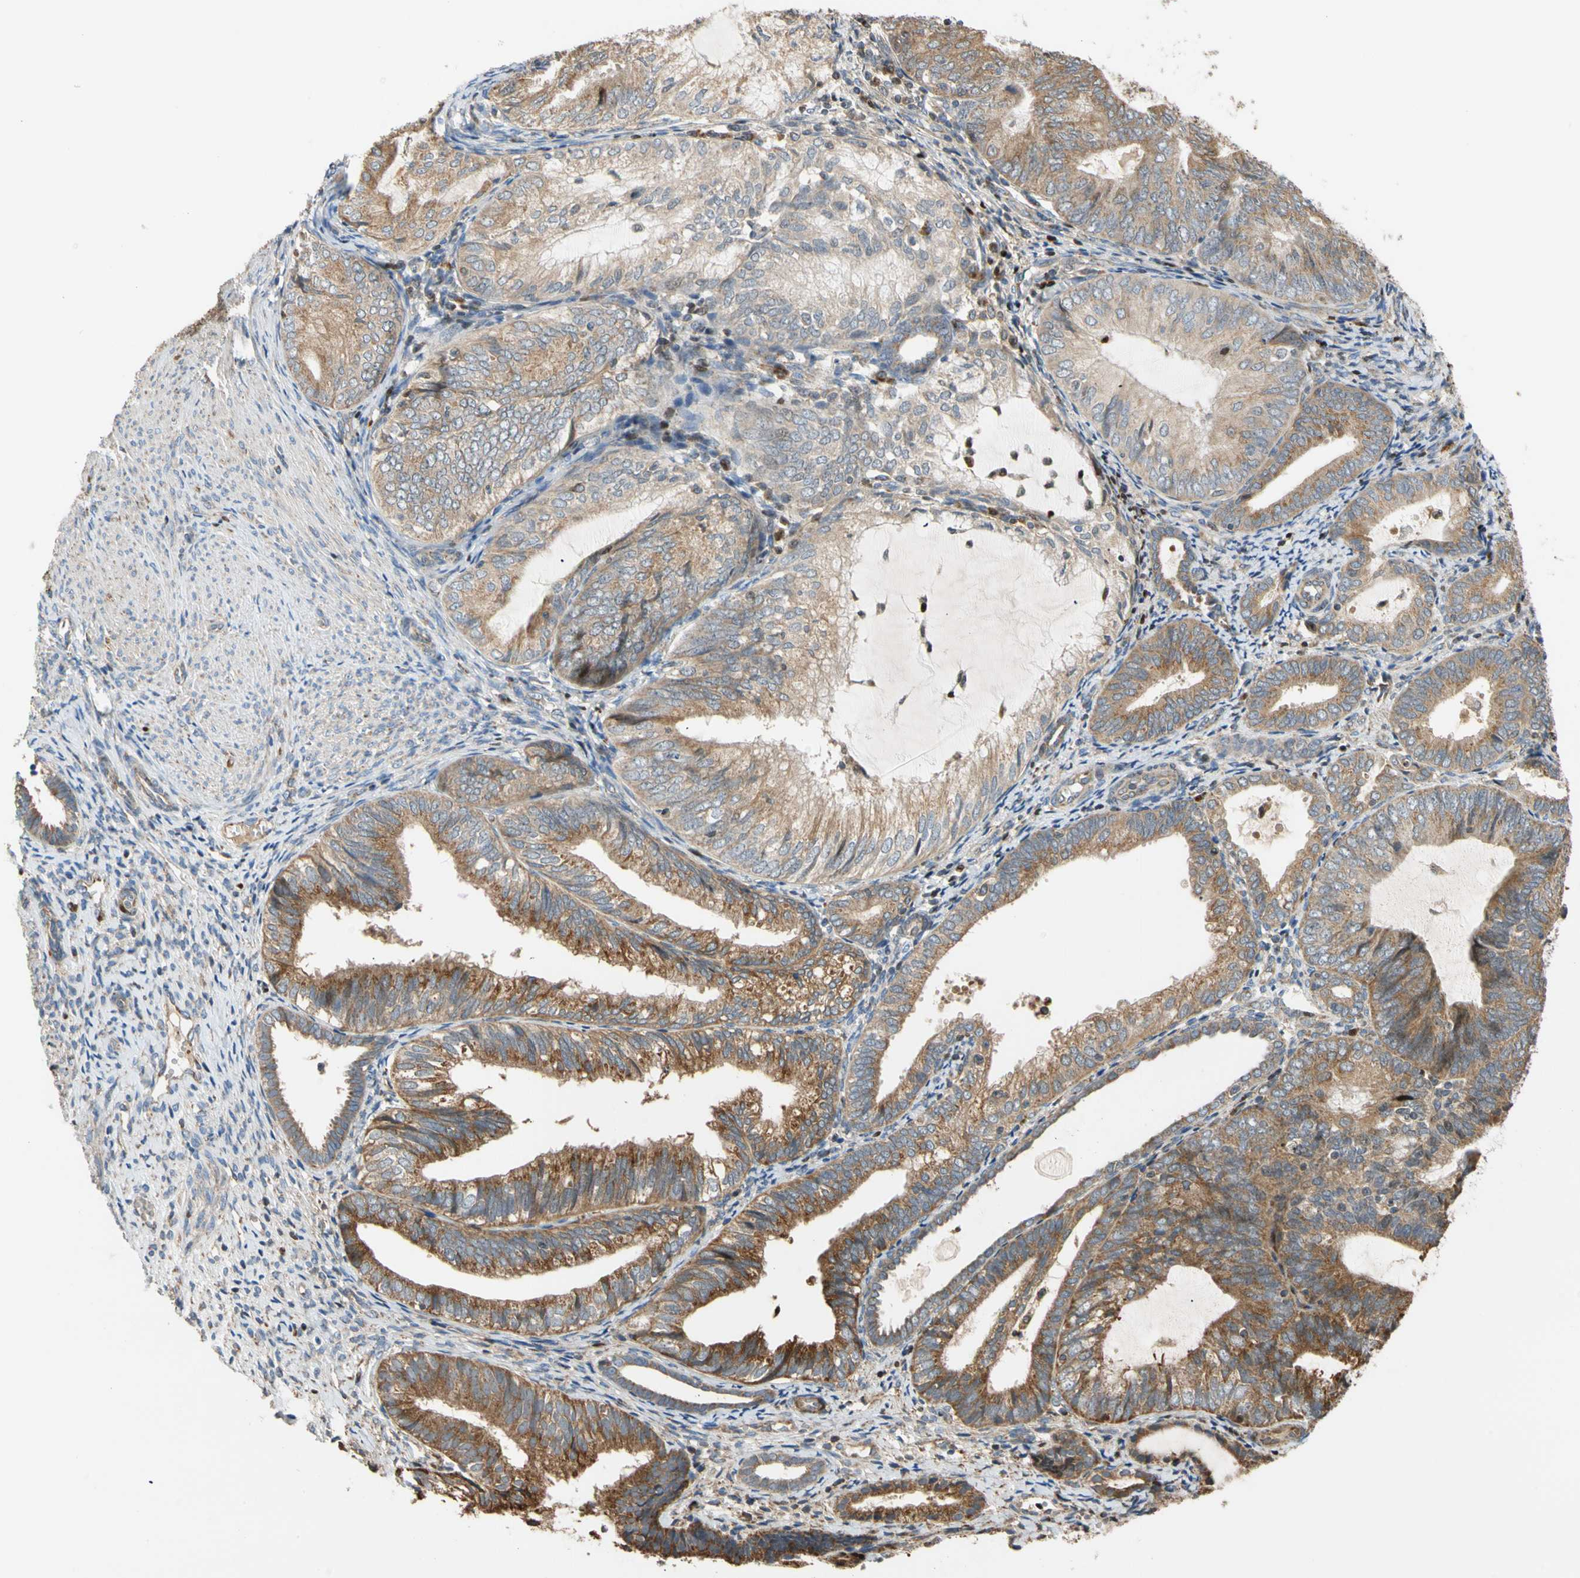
{"staining": {"intensity": "moderate", "quantity": ">75%", "location": "cytoplasmic/membranous"}, "tissue": "endometrial cancer", "cell_type": "Tumor cells", "image_type": "cancer", "snomed": [{"axis": "morphology", "description": "Adenocarcinoma, NOS"}, {"axis": "topography", "description": "Endometrium"}], "caption": "The histopathology image displays staining of adenocarcinoma (endometrial), revealing moderate cytoplasmic/membranous protein expression (brown color) within tumor cells. (DAB IHC with brightfield microscopy, high magnification).", "gene": "IP6K2", "patient": {"sex": "female", "age": 81}}